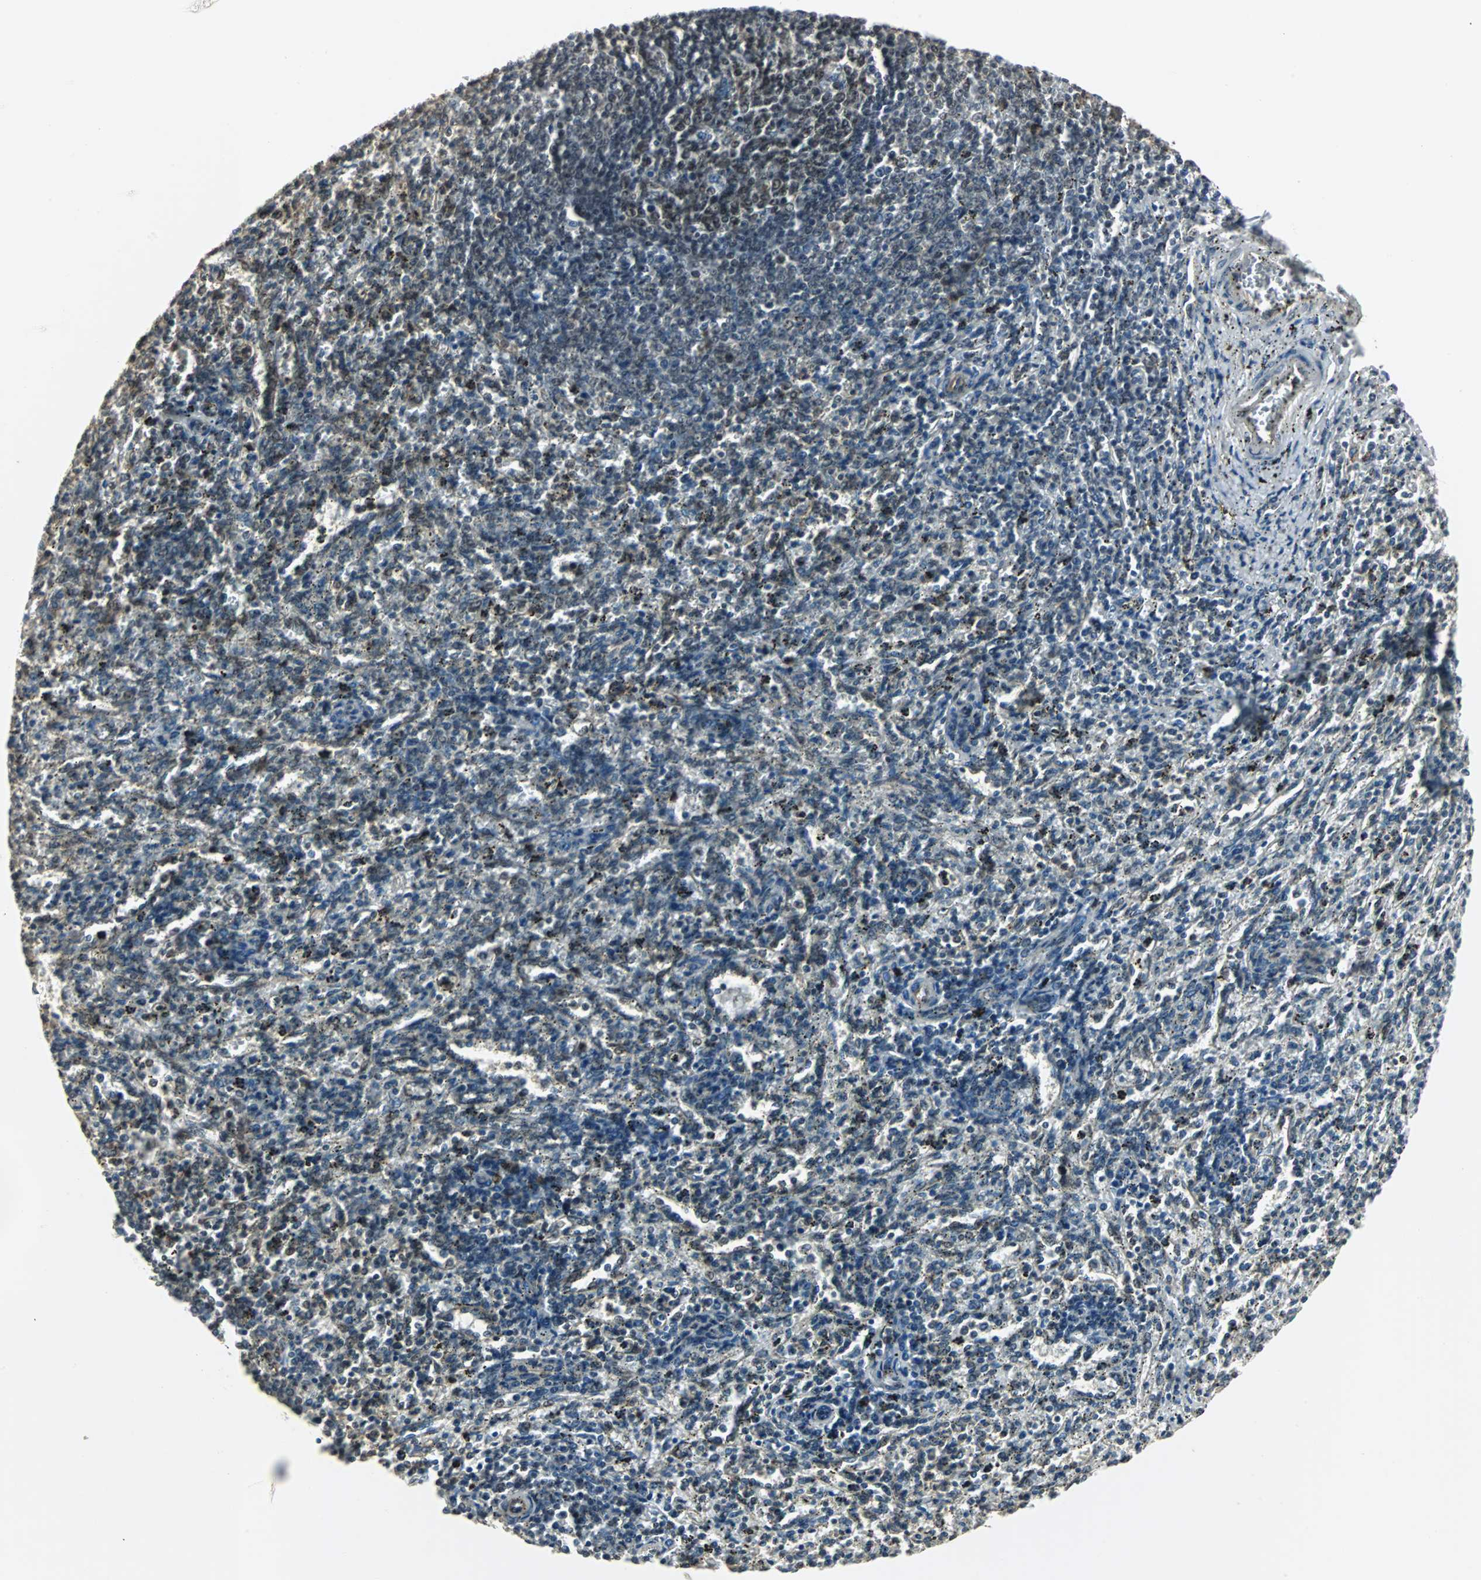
{"staining": {"intensity": "strong", "quantity": "<25%", "location": "nuclear"}, "tissue": "spleen", "cell_type": "Cells in red pulp", "image_type": "normal", "snomed": [{"axis": "morphology", "description": "Normal tissue, NOS"}, {"axis": "topography", "description": "Spleen"}], "caption": "This is an image of immunohistochemistry staining of unremarkable spleen, which shows strong expression in the nuclear of cells in red pulp.", "gene": "MED4", "patient": {"sex": "female", "age": 10}}